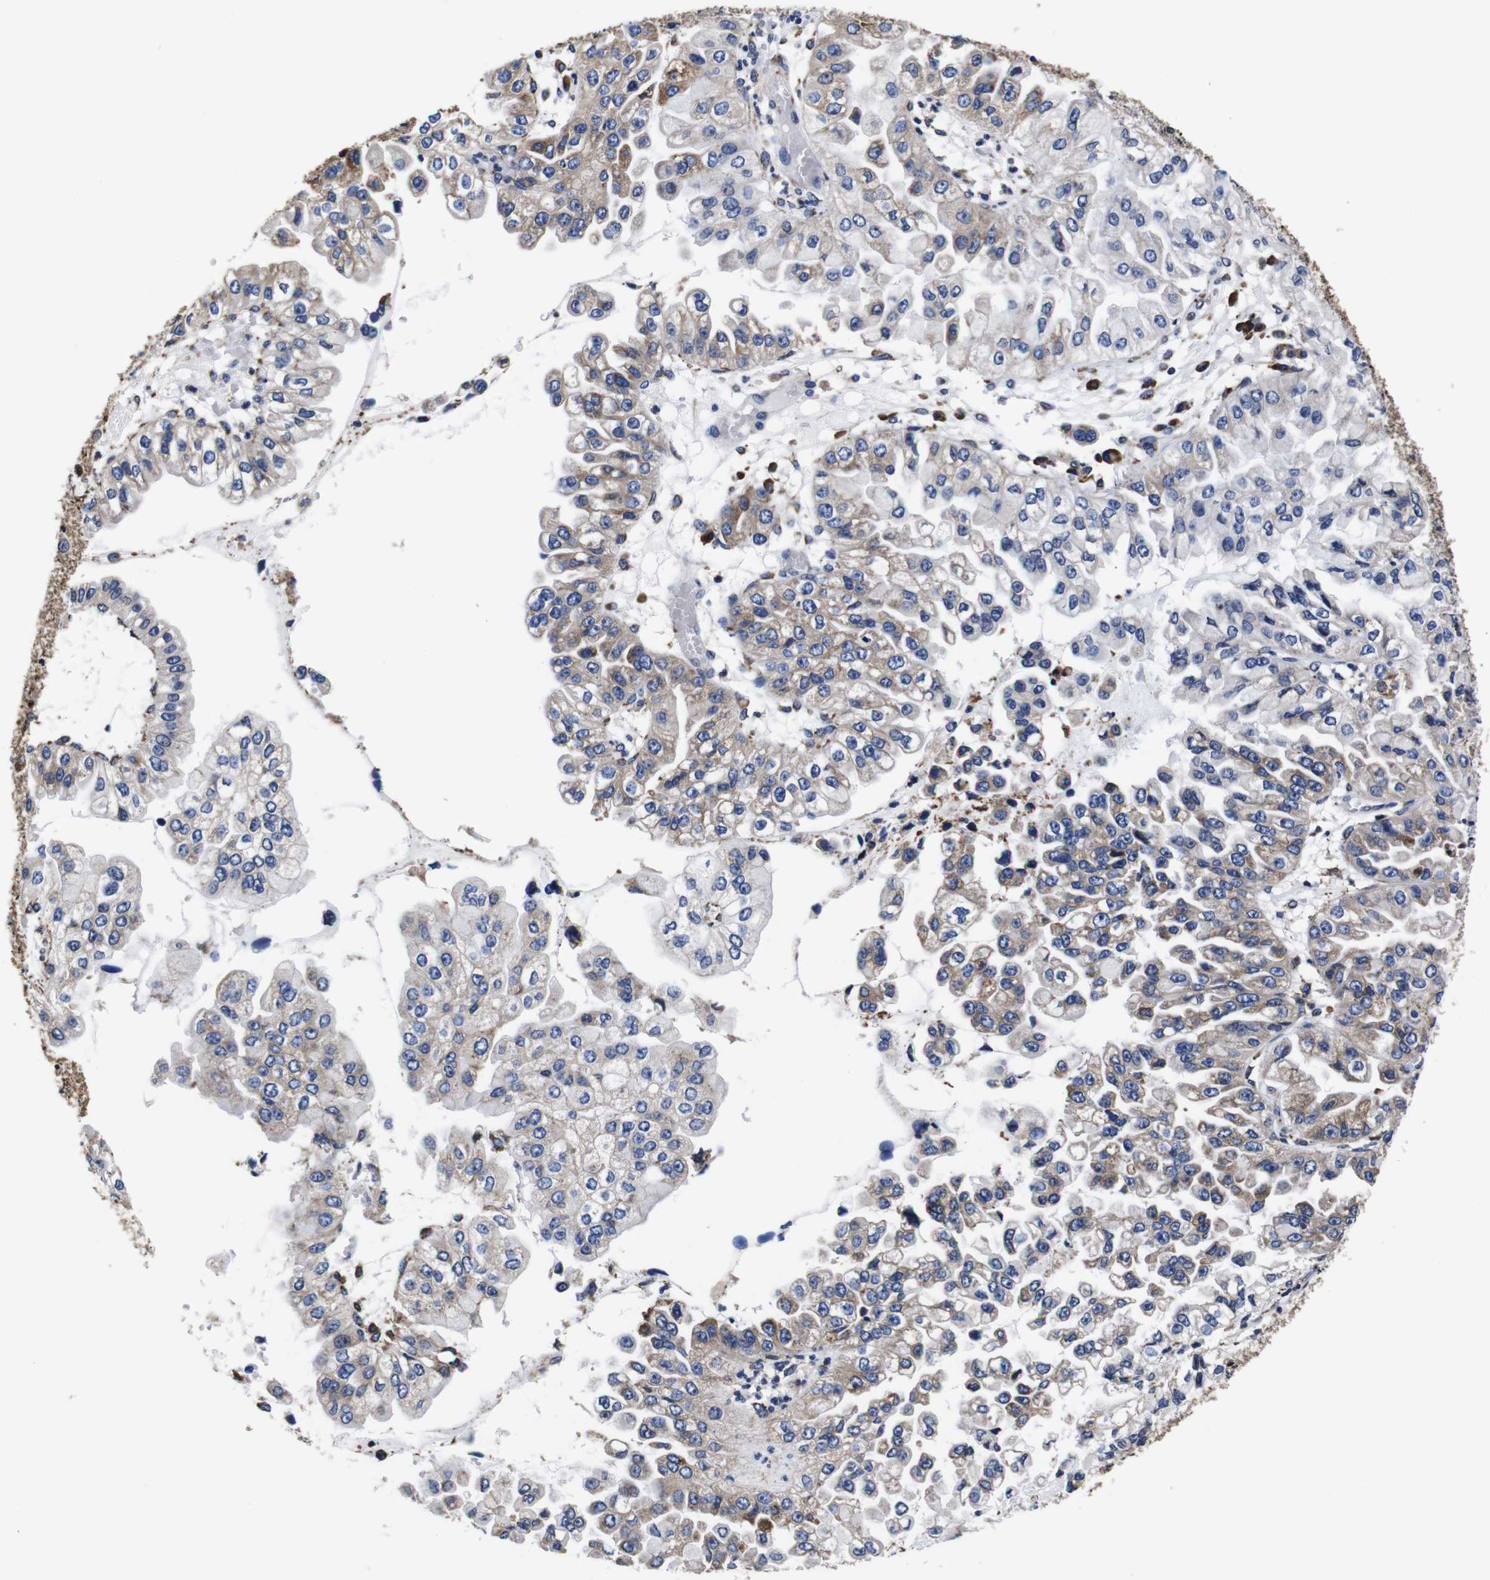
{"staining": {"intensity": "moderate", "quantity": "25%-75%", "location": "cytoplasmic/membranous"}, "tissue": "liver cancer", "cell_type": "Tumor cells", "image_type": "cancer", "snomed": [{"axis": "morphology", "description": "Cholangiocarcinoma"}, {"axis": "topography", "description": "Liver"}], "caption": "Liver cancer stained with a protein marker shows moderate staining in tumor cells.", "gene": "PPIB", "patient": {"sex": "female", "age": 79}}